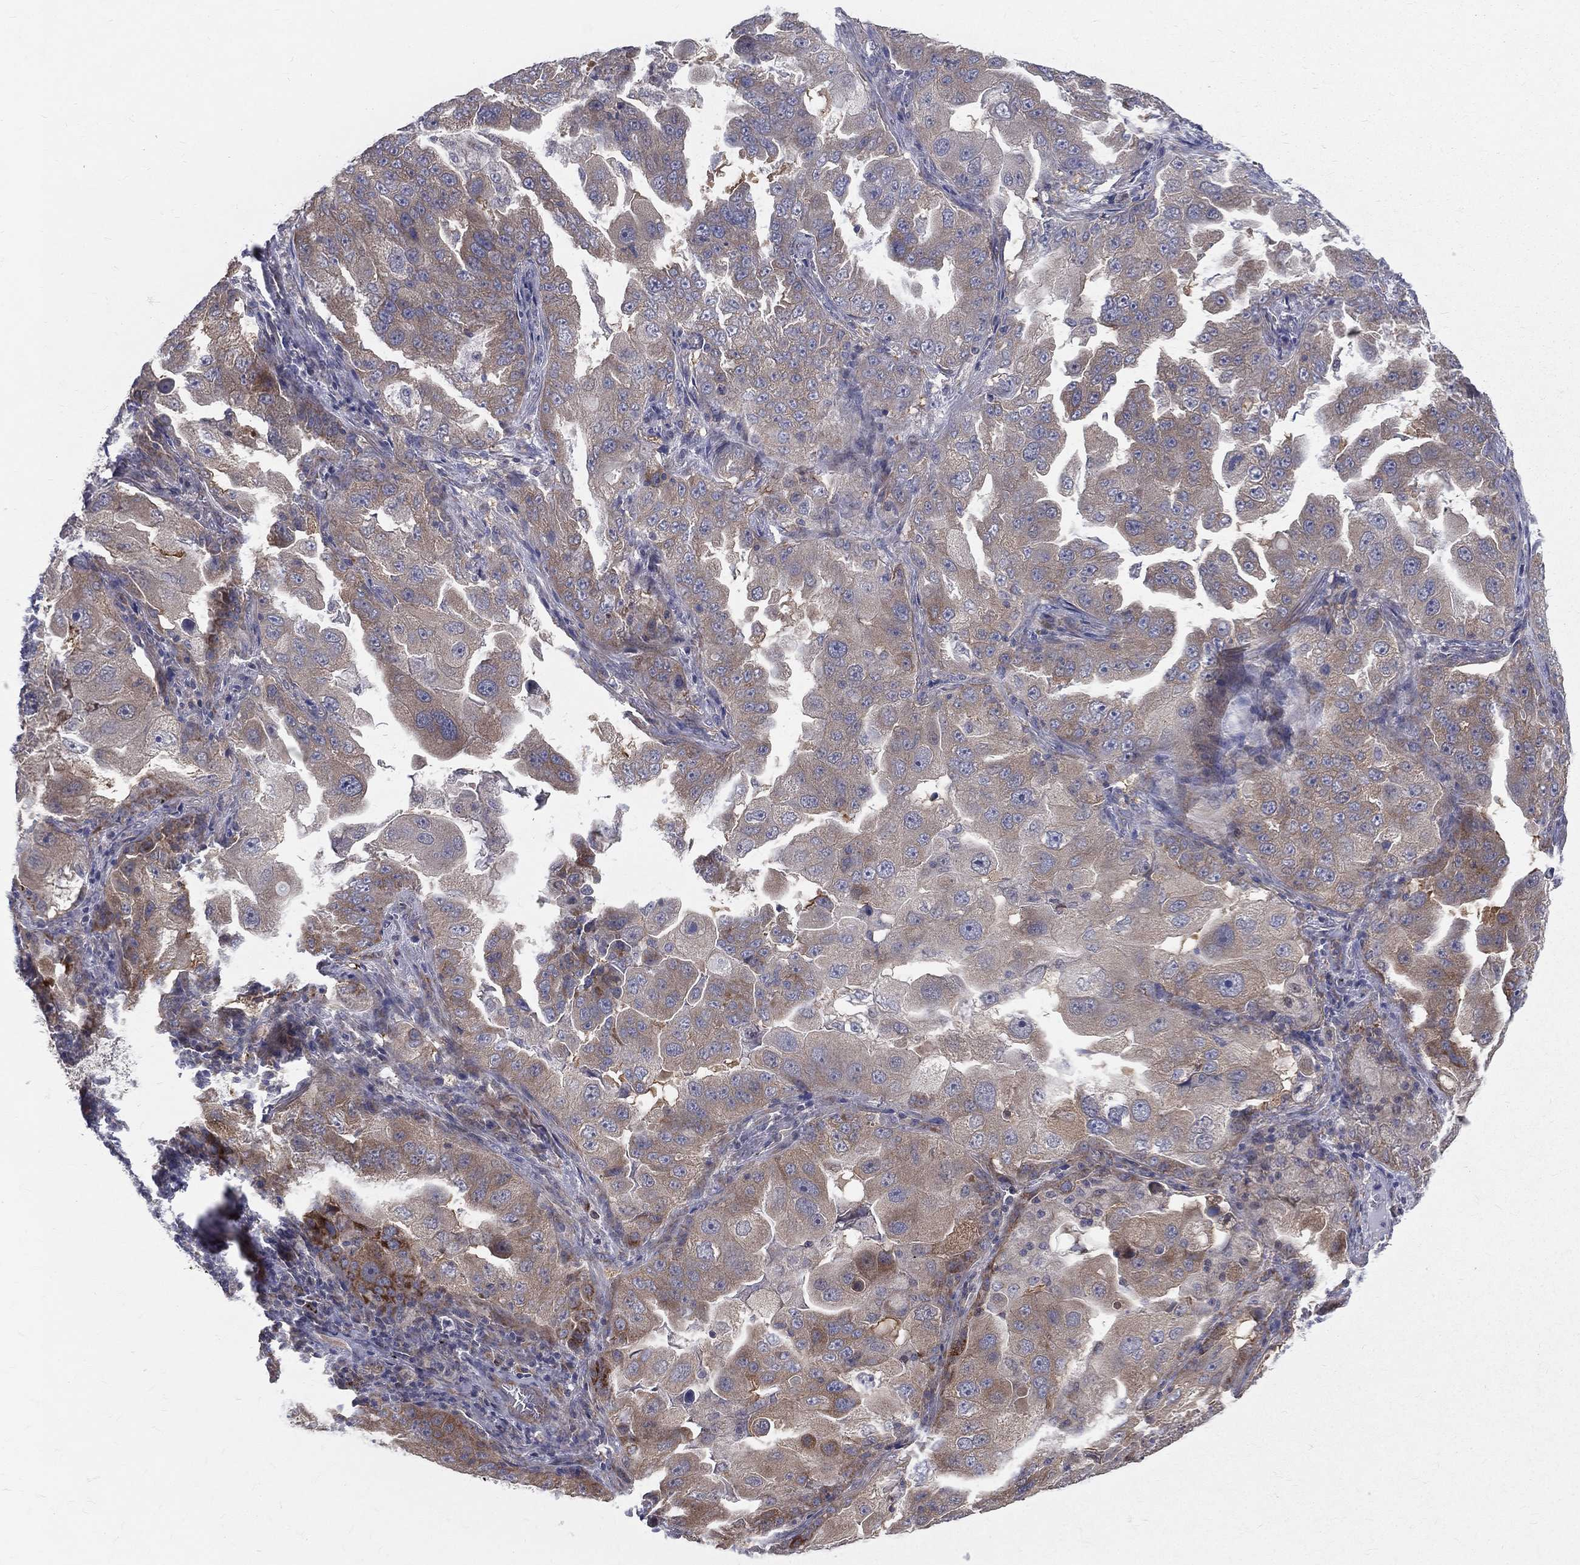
{"staining": {"intensity": "moderate", "quantity": "<25%", "location": "cytoplasmic/membranous"}, "tissue": "lung cancer", "cell_type": "Tumor cells", "image_type": "cancer", "snomed": [{"axis": "morphology", "description": "Adenocarcinoma, NOS"}, {"axis": "topography", "description": "Lung"}], "caption": "IHC (DAB) staining of human adenocarcinoma (lung) exhibits moderate cytoplasmic/membranous protein positivity in about <25% of tumor cells.", "gene": "POMZP3", "patient": {"sex": "female", "age": 61}}